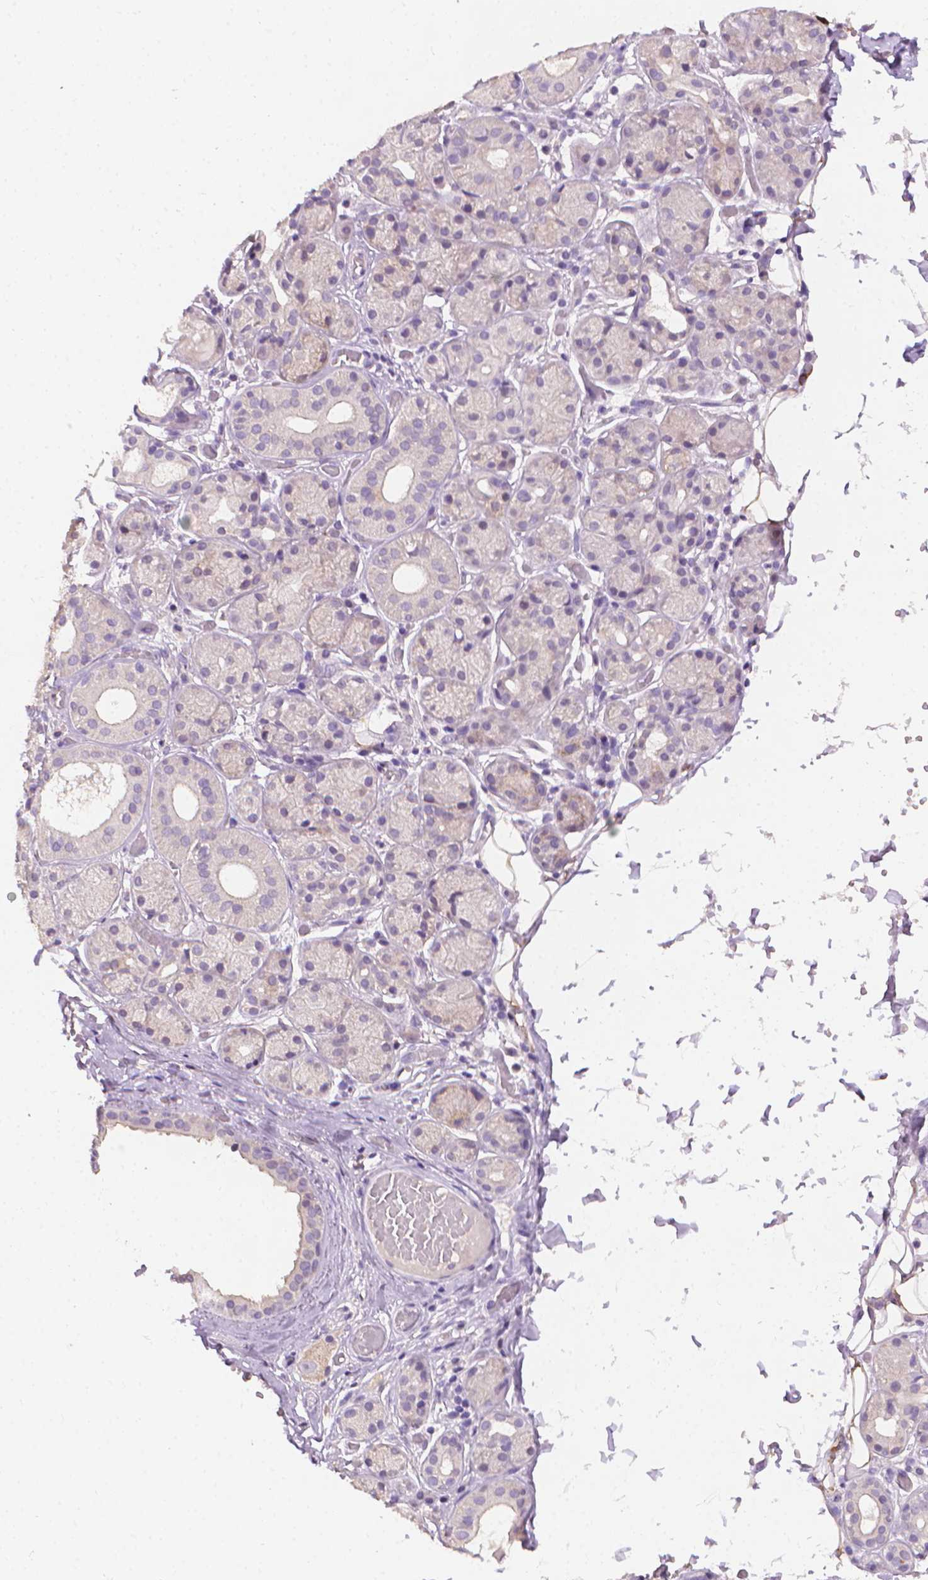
{"staining": {"intensity": "negative", "quantity": "none", "location": "none"}, "tissue": "salivary gland", "cell_type": "Glandular cells", "image_type": "normal", "snomed": [{"axis": "morphology", "description": "Normal tissue, NOS"}, {"axis": "topography", "description": "Salivary gland"}, {"axis": "topography", "description": "Peripheral nerve tissue"}], "caption": "Salivary gland was stained to show a protein in brown. There is no significant staining in glandular cells. The staining is performed using DAB brown chromogen with nuclei counter-stained in using hematoxylin.", "gene": "FASN", "patient": {"sex": "male", "age": 71}}